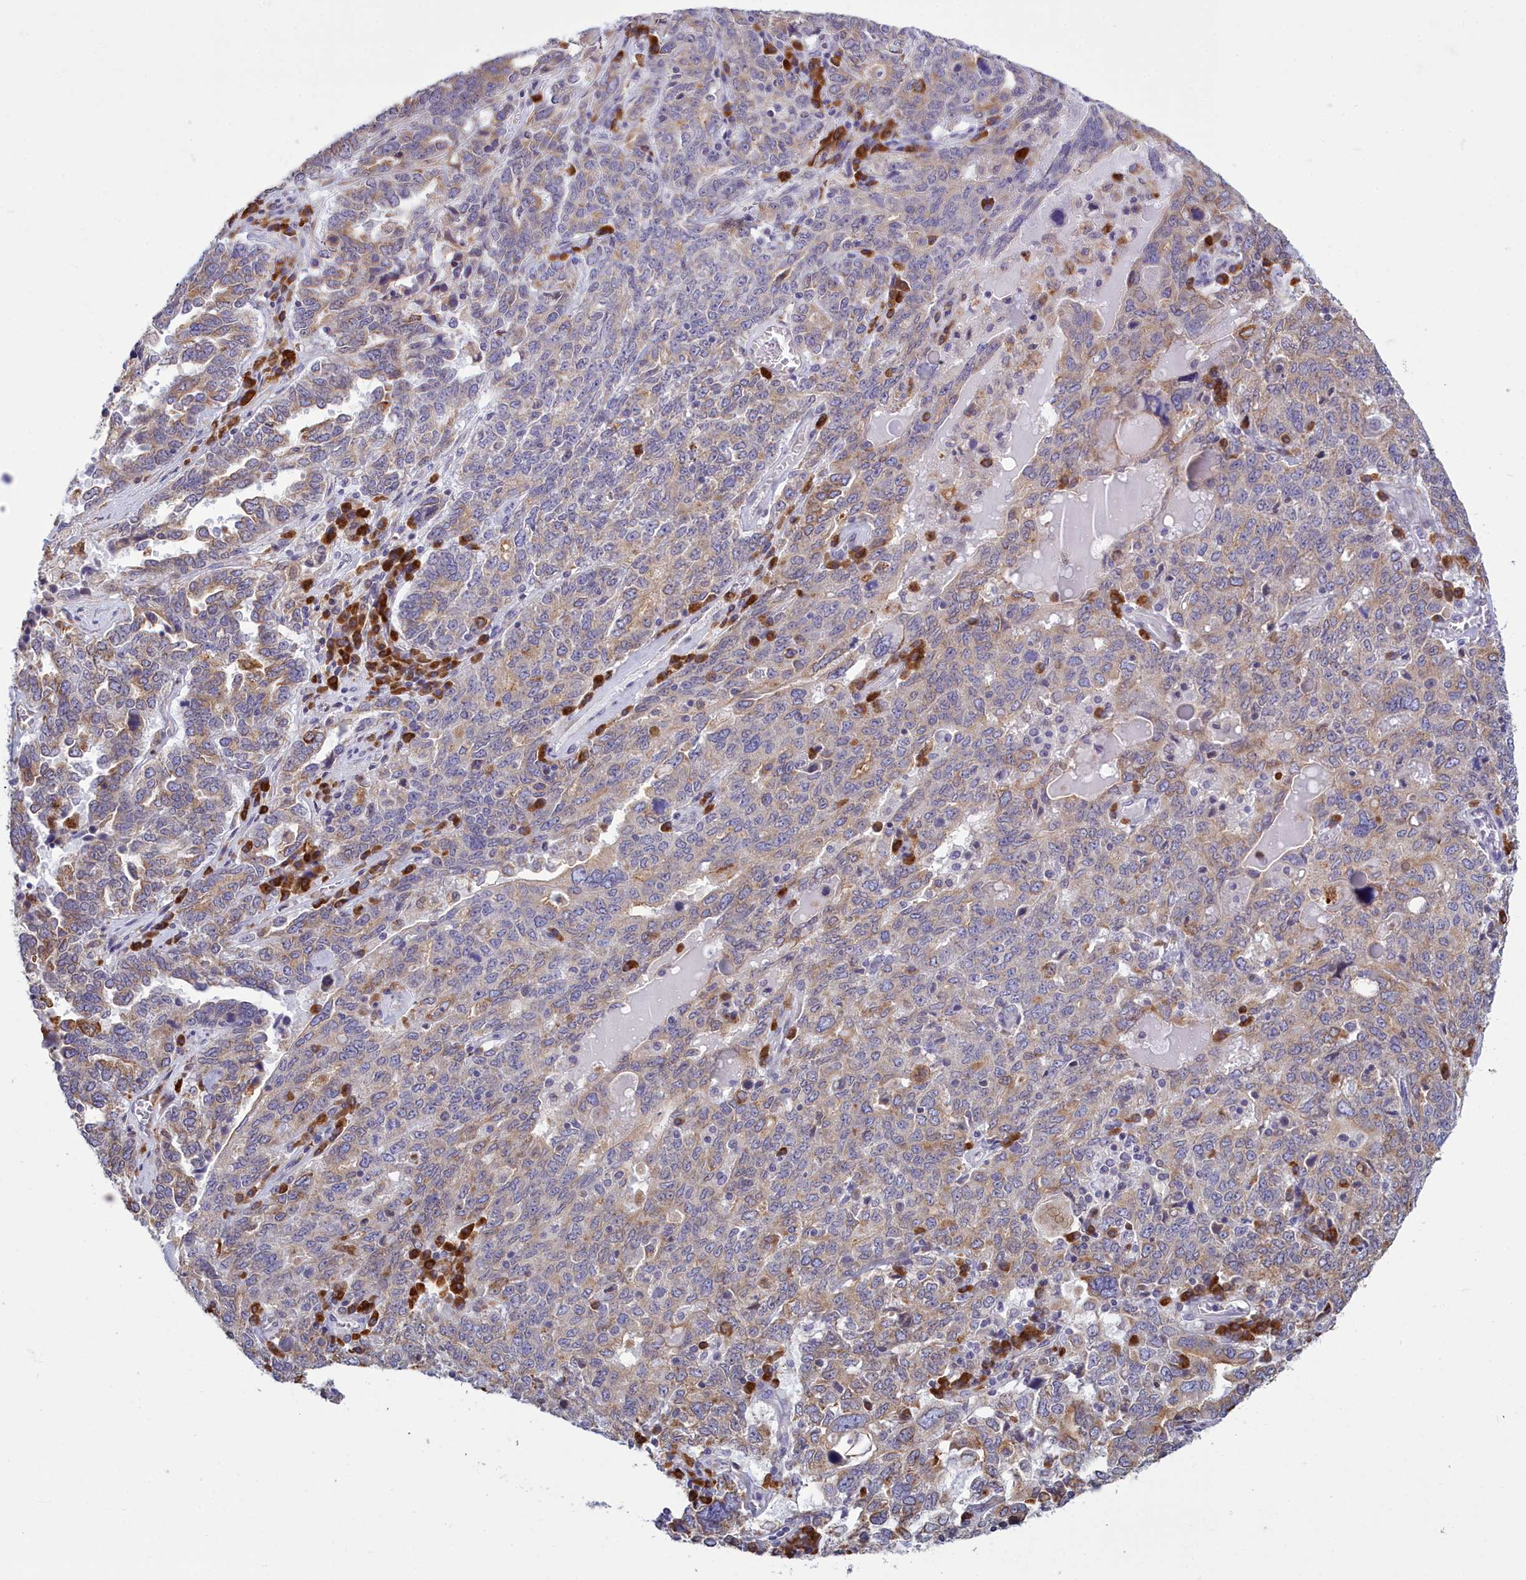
{"staining": {"intensity": "moderate", "quantity": "25%-75%", "location": "cytoplasmic/membranous"}, "tissue": "ovarian cancer", "cell_type": "Tumor cells", "image_type": "cancer", "snomed": [{"axis": "morphology", "description": "Carcinoma, endometroid"}, {"axis": "topography", "description": "Ovary"}], "caption": "This histopathology image exhibits immunohistochemistry staining of ovarian cancer (endometroid carcinoma), with medium moderate cytoplasmic/membranous positivity in about 25%-75% of tumor cells.", "gene": "HM13", "patient": {"sex": "female", "age": 62}}